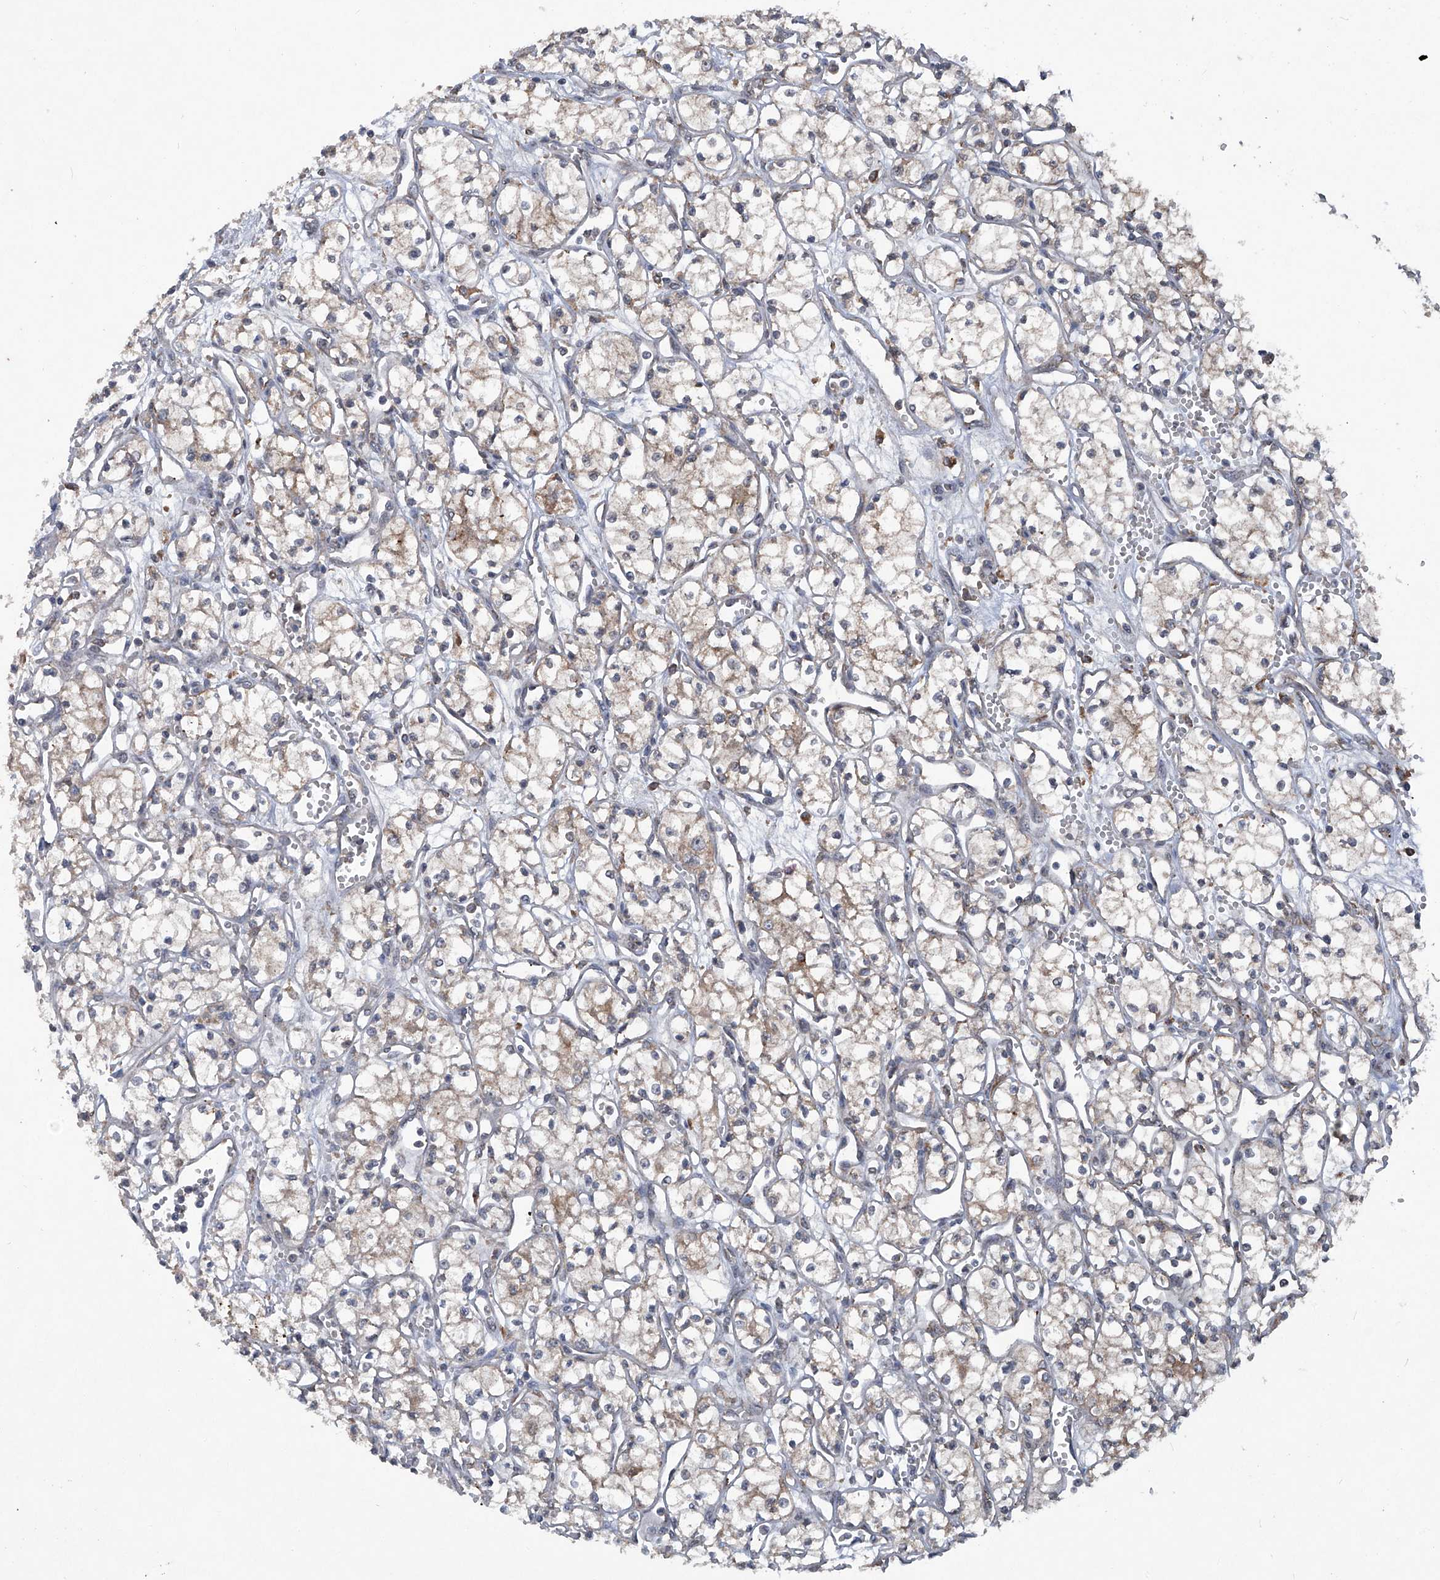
{"staining": {"intensity": "weak", "quantity": "25%-75%", "location": "cytoplasmic/membranous"}, "tissue": "renal cancer", "cell_type": "Tumor cells", "image_type": "cancer", "snomed": [{"axis": "morphology", "description": "Adenocarcinoma, NOS"}, {"axis": "topography", "description": "Kidney"}], "caption": "High-magnification brightfield microscopy of renal adenocarcinoma stained with DAB (brown) and counterstained with hematoxylin (blue). tumor cells exhibit weak cytoplasmic/membranous staining is seen in approximately25%-75% of cells.", "gene": "SUMF2", "patient": {"sex": "male", "age": 59}}